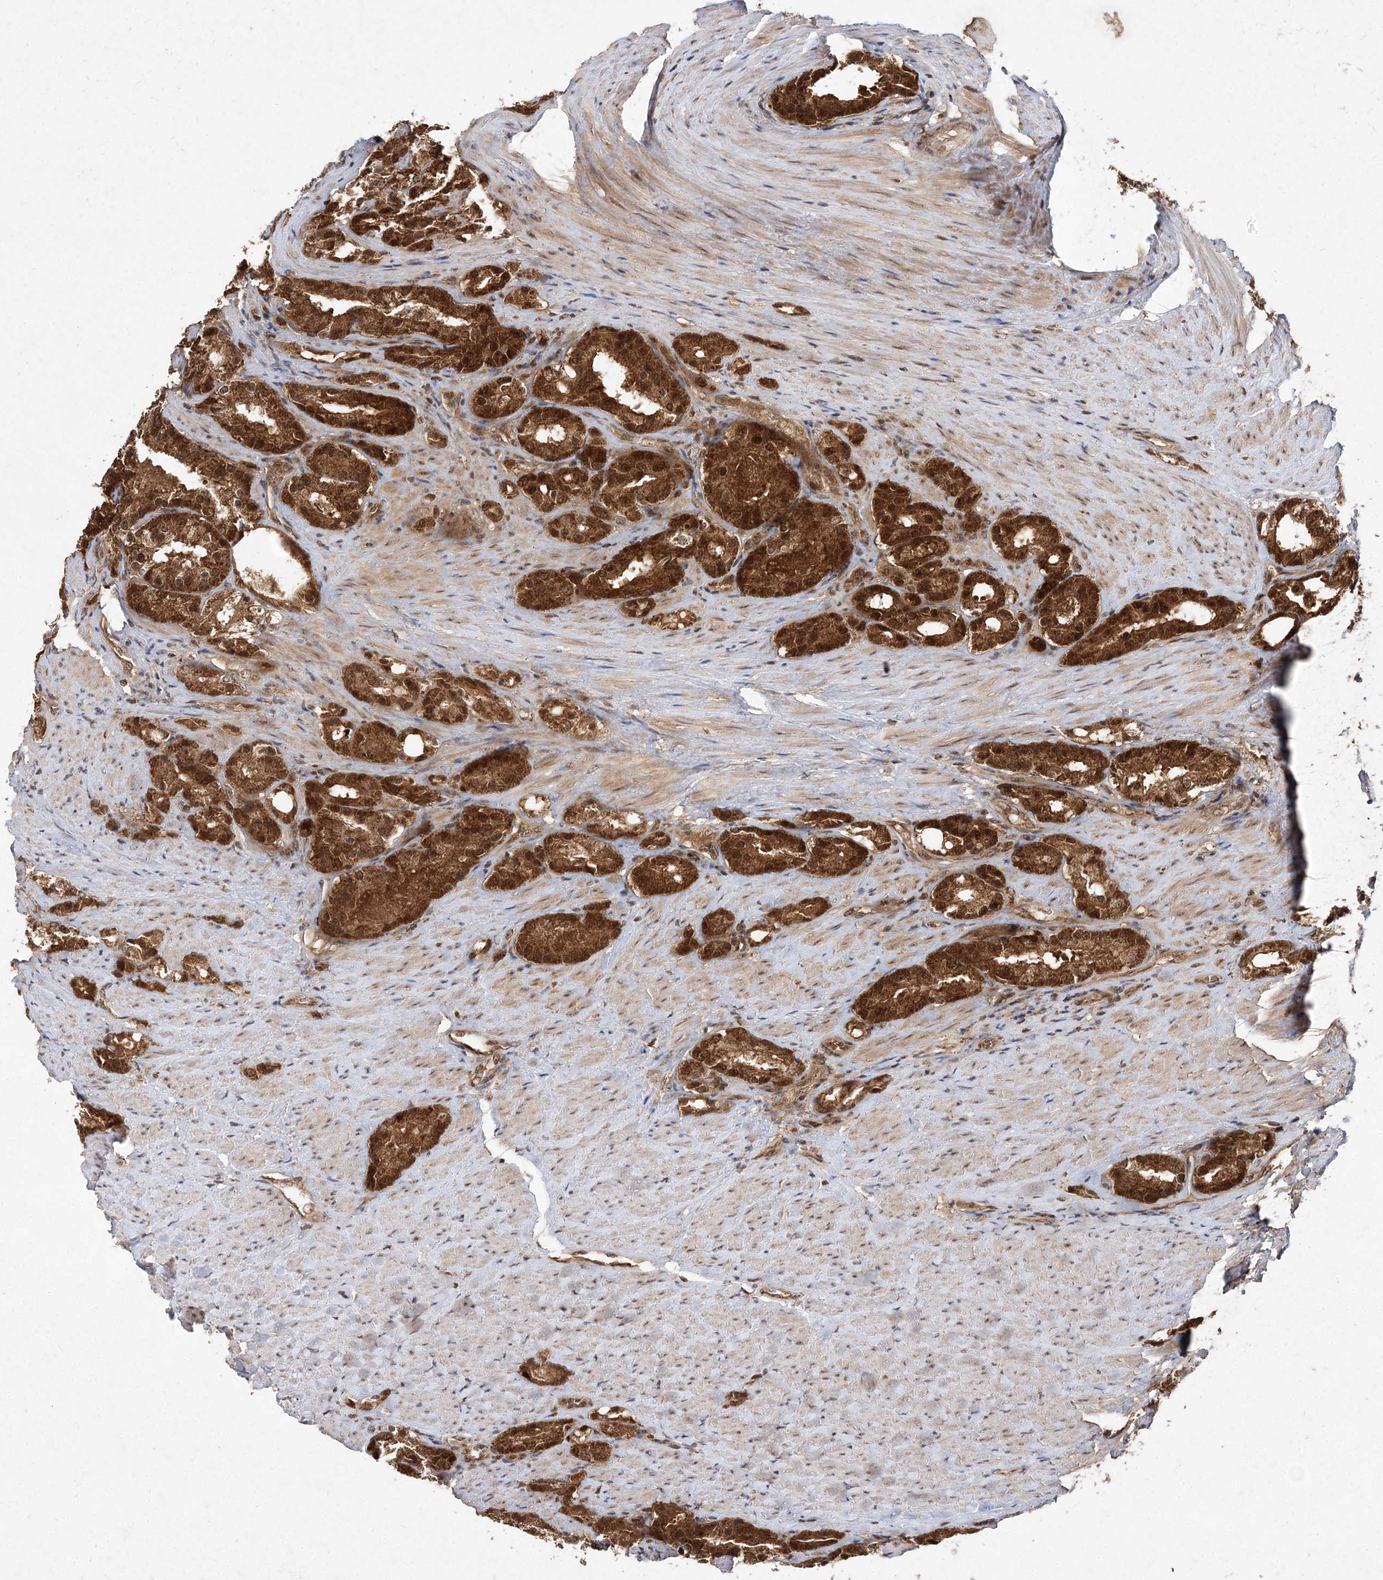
{"staining": {"intensity": "strong", "quantity": ">75%", "location": "cytoplasmic/membranous,nuclear"}, "tissue": "prostate cancer", "cell_type": "Tumor cells", "image_type": "cancer", "snomed": [{"axis": "morphology", "description": "Adenocarcinoma, High grade"}, {"axis": "topography", "description": "Prostate"}], "caption": "High-grade adenocarcinoma (prostate) stained with IHC shows strong cytoplasmic/membranous and nuclear expression in approximately >75% of tumor cells.", "gene": "NIF3L1", "patient": {"sex": "male", "age": 60}}